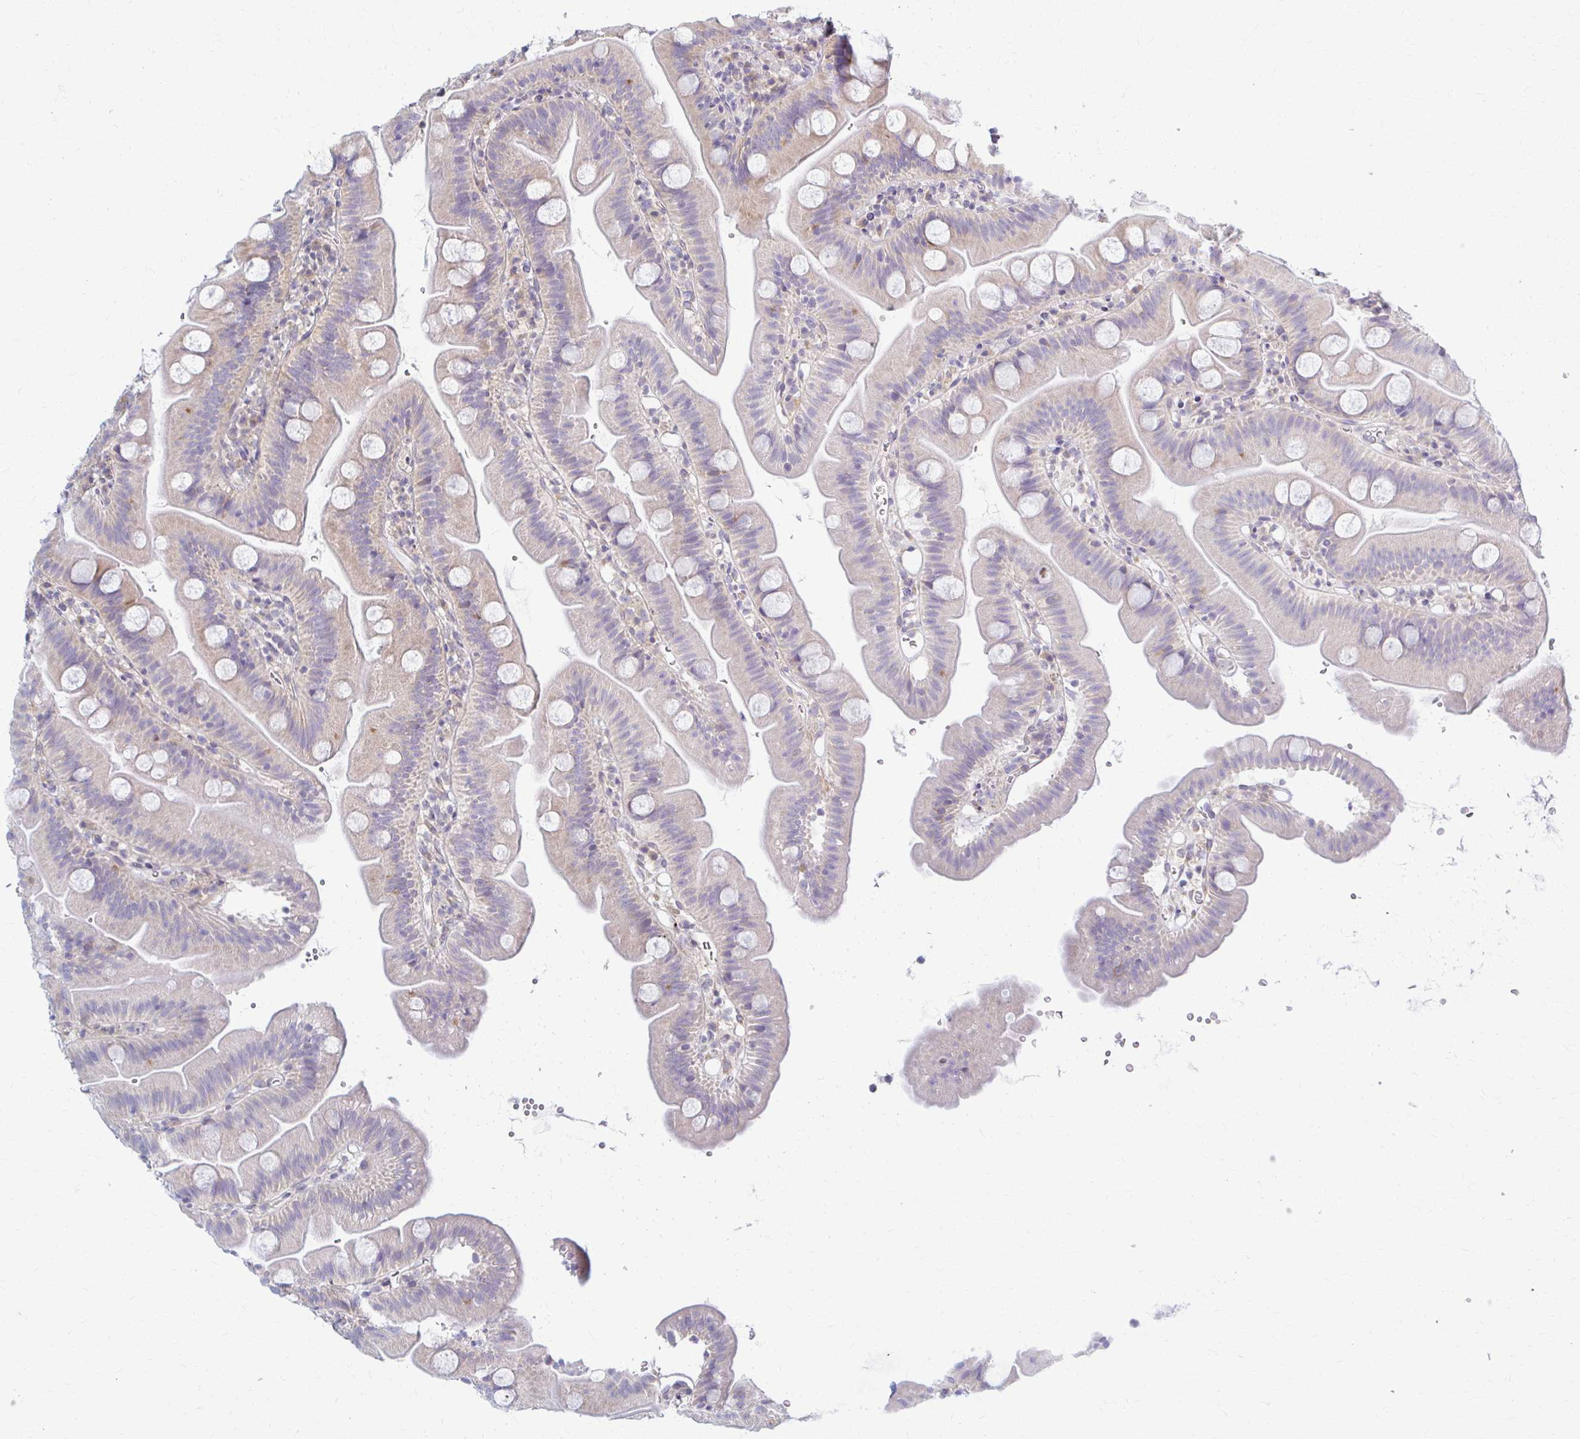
{"staining": {"intensity": "weak", "quantity": "25%-75%", "location": "cytoplasmic/membranous"}, "tissue": "small intestine", "cell_type": "Glandular cells", "image_type": "normal", "snomed": [{"axis": "morphology", "description": "Normal tissue, NOS"}, {"axis": "topography", "description": "Small intestine"}], "caption": "An image of small intestine stained for a protein demonstrates weak cytoplasmic/membranous brown staining in glandular cells. (DAB (3,3'-diaminobenzidine) IHC, brown staining for protein, blue staining for nuclei).", "gene": "PRKRA", "patient": {"sex": "female", "age": 68}}